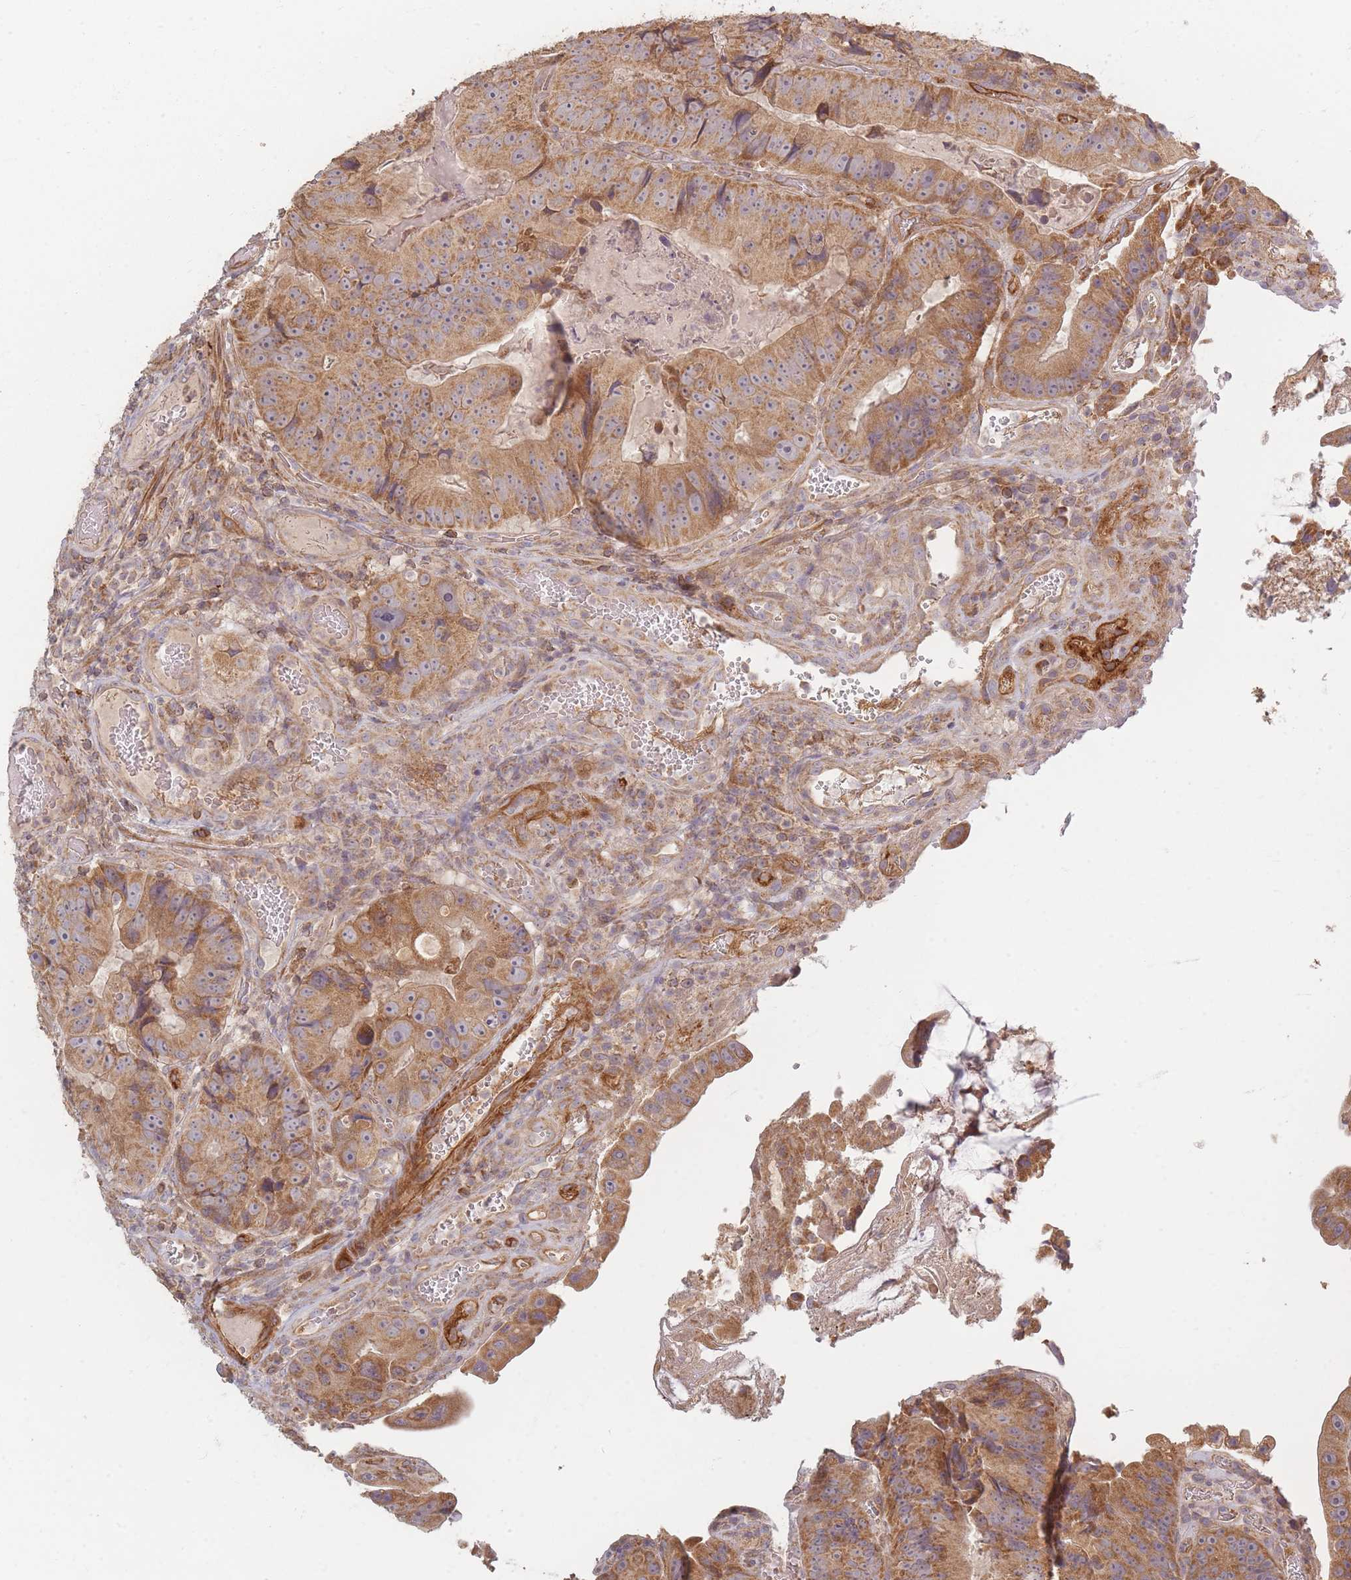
{"staining": {"intensity": "moderate", "quantity": ">75%", "location": "cytoplasmic/membranous"}, "tissue": "colorectal cancer", "cell_type": "Tumor cells", "image_type": "cancer", "snomed": [{"axis": "morphology", "description": "Adenocarcinoma, NOS"}, {"axis": "topography", "description": "Colon"}], "caption": "Immunohistochemistry (IHC) staining of colorectal cancer (adenocarcinoma), which shows medium levels of moderate cytoplasmic/membranous staining in approximately >75% of tumor cells indicating moderate cytoplasmic/membranous protein expression. The staining was performed using DAB (brown) for protein detection and nuclei were counterstained in hematoxylin (blue).", "gene": "MRPS6", "patient": {"sex": "female", "age": 86}}